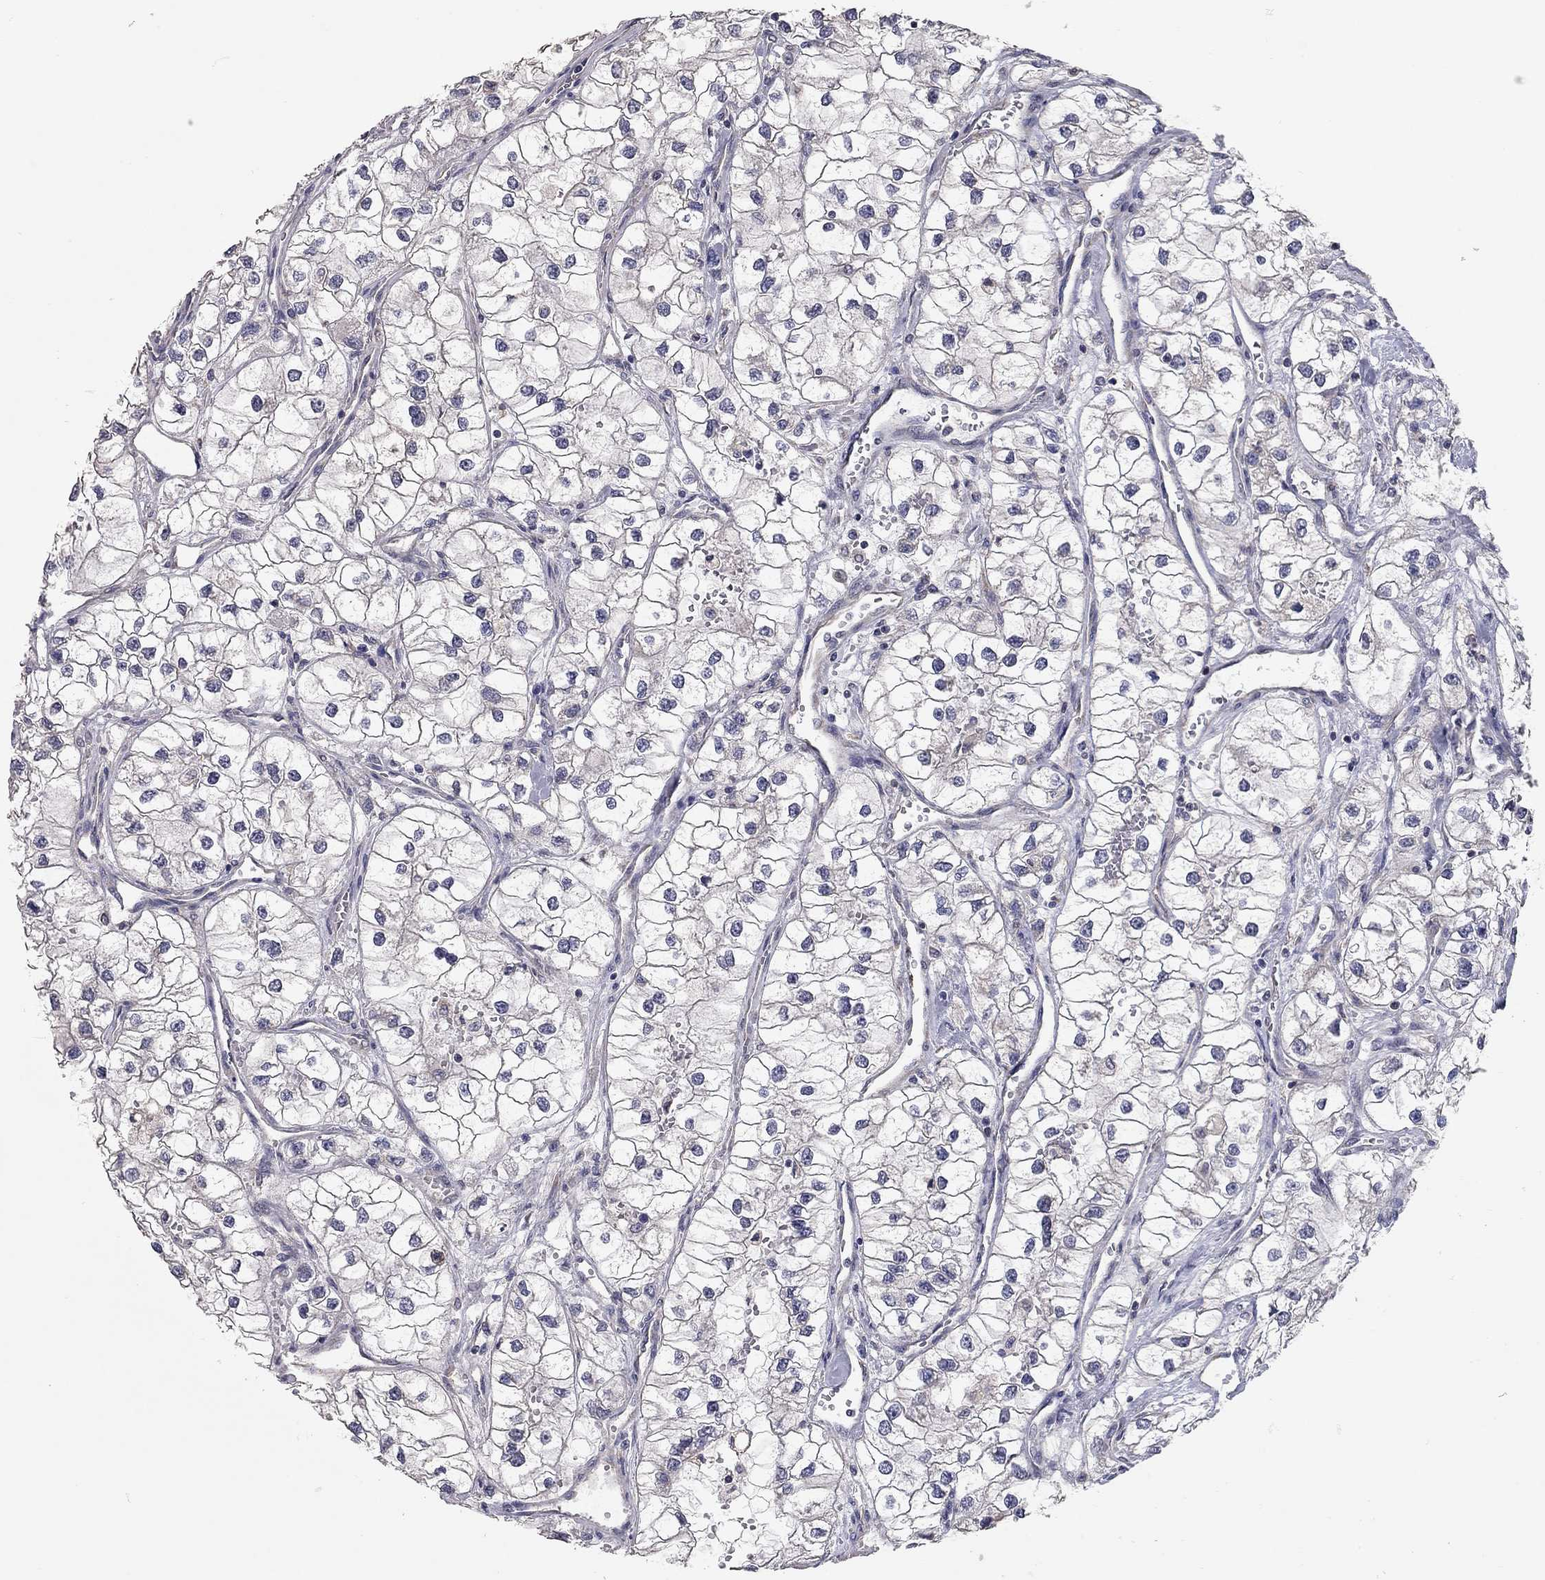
{"staining": {"intensity": "negative", "quantity": "none", "location": "none"}, "tissue": "renal cancer", "cell_type": "Tumor cells", "image_type": "cancer", "snomed": [{"axis": "morphology", "description": "Adenocarcinoma, NOS"}, {"axis": "topography", "description": "Kidney"}], "caption": "This is a histopathology image of immunohistochemistry (IHC) staining of renal adenocarcinoma, which shows no expression in tumor cells. The staining is performed using DAB (3,3'-diaminobenzidine) brown chromogen with nuclei counter-stained in using hematoxylin.", "gene": "XAGE2", "patient": {"sex": "male", "age": 59}}